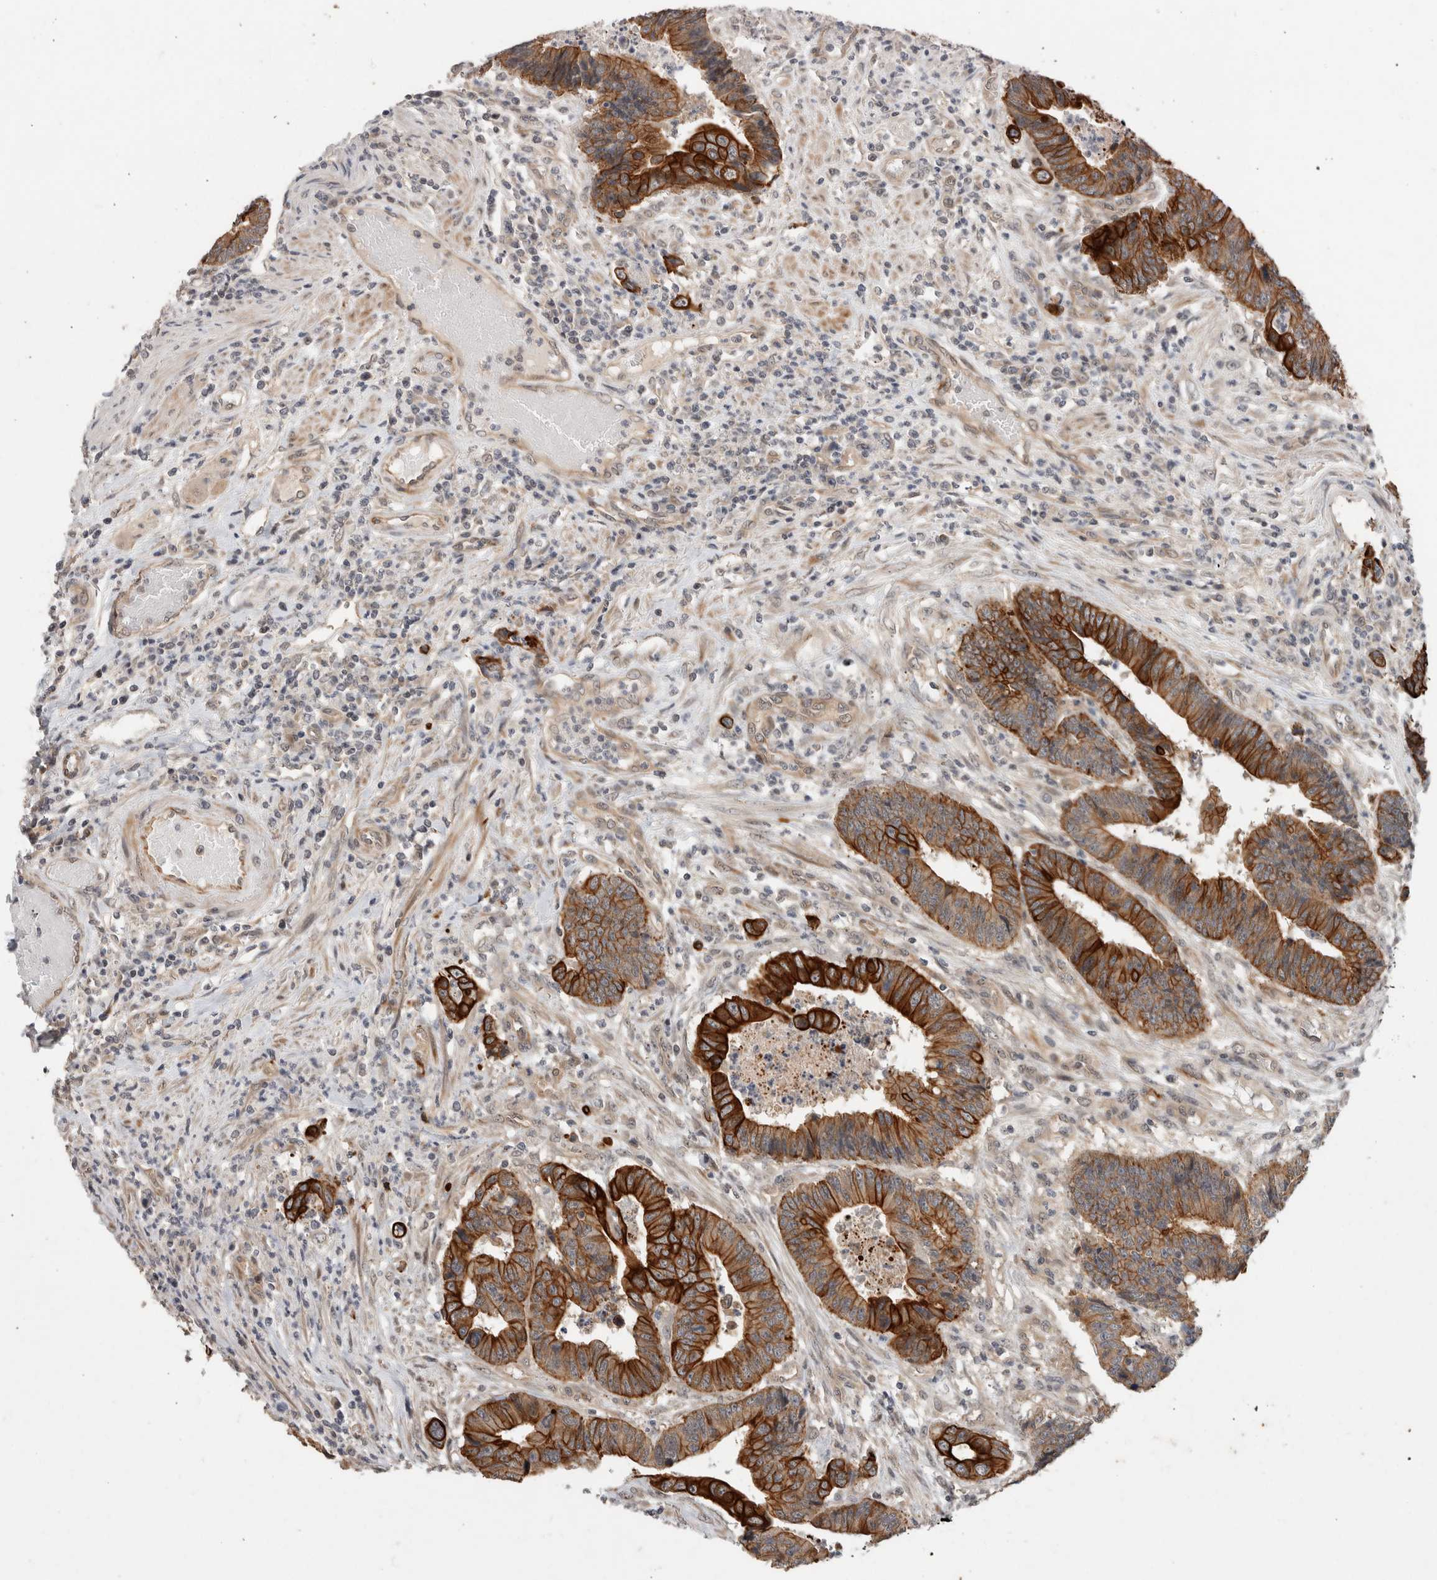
{"staining": {"intensity": "strong", "quantity": ">75%", "location": "cytoplasmic/membranous"}, "tissue": "colorectal cancer", "cell_type": "Tumor cells", "image_type": "cancer", "snomed": [{"axis": "morphology", "description": "Adenocarcinoma, NOS"}, {"axis": "topography", "description": "Rectum"}], "caption": "Protein staining demonstrates strong cytoplasmic/membranous staining in approximately >75% of tumor cells in colorectal adenocarcinoma.", "gene": "CRISPLD1", "patient": {"sex": "male", "age": 84}}